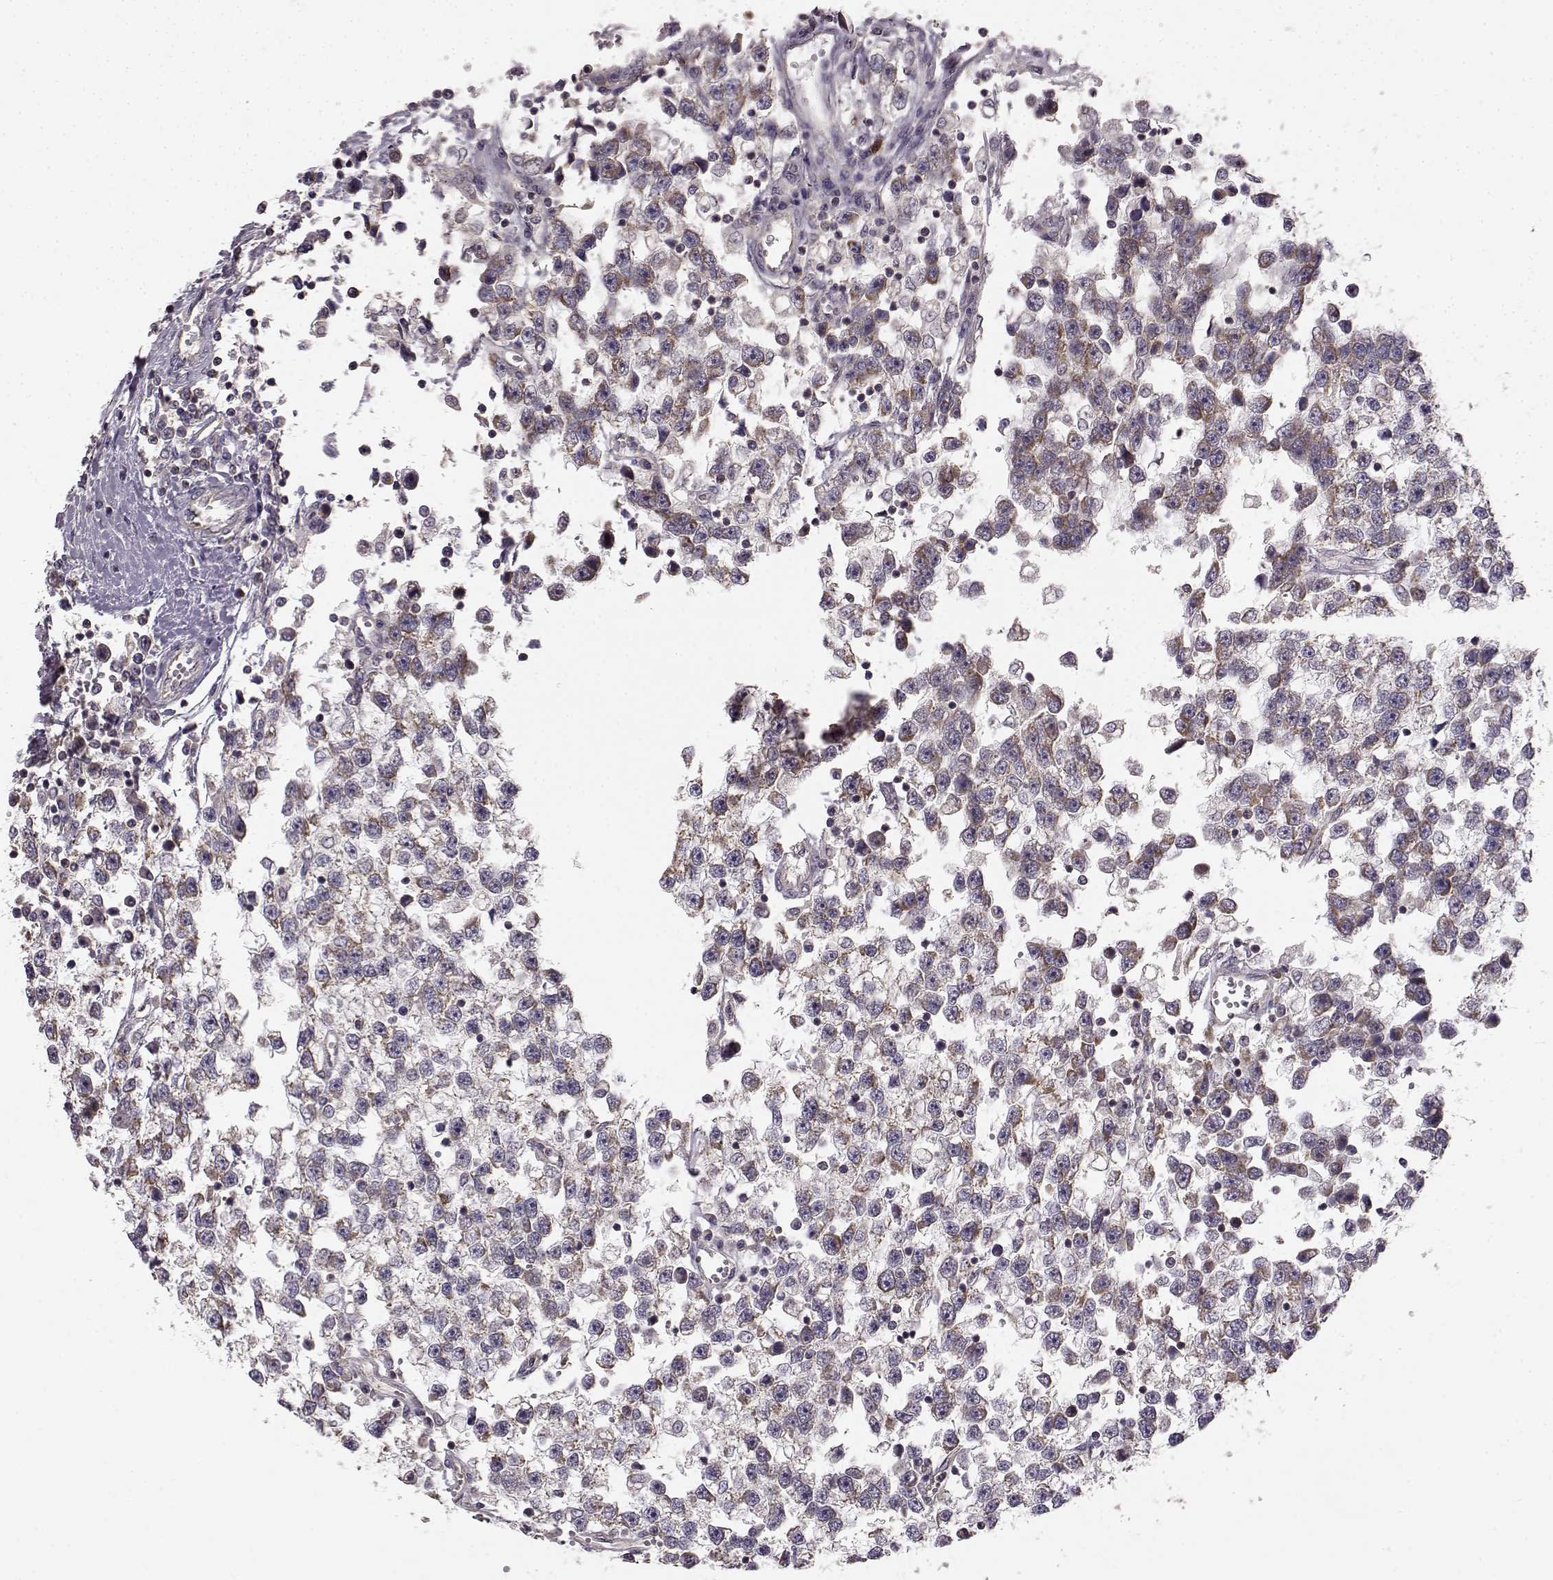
{"staining": {"intensity": "moderate", "quantity": "<25%", "location": "cytoplasmic/membranous"}, "tissue": "testis cancer", "cell_type": "Tumor cells", "image_type": "cancer", "snomed": [{"axis": "morphology", "description": "Seminoma, NOS"}, {"axis": "topography", "description": "Testis"}], "caption": "Immunohistochemical staining of seminoma (testis) demonstrates moderate cytoplasmic/membranous protein staining in approximately <25% of tumor cells. (Brightfield microscopy of DAB IHC at high magnification).", "gene": "ERBB3", "patient": {"sex": "male", "age": 34}}